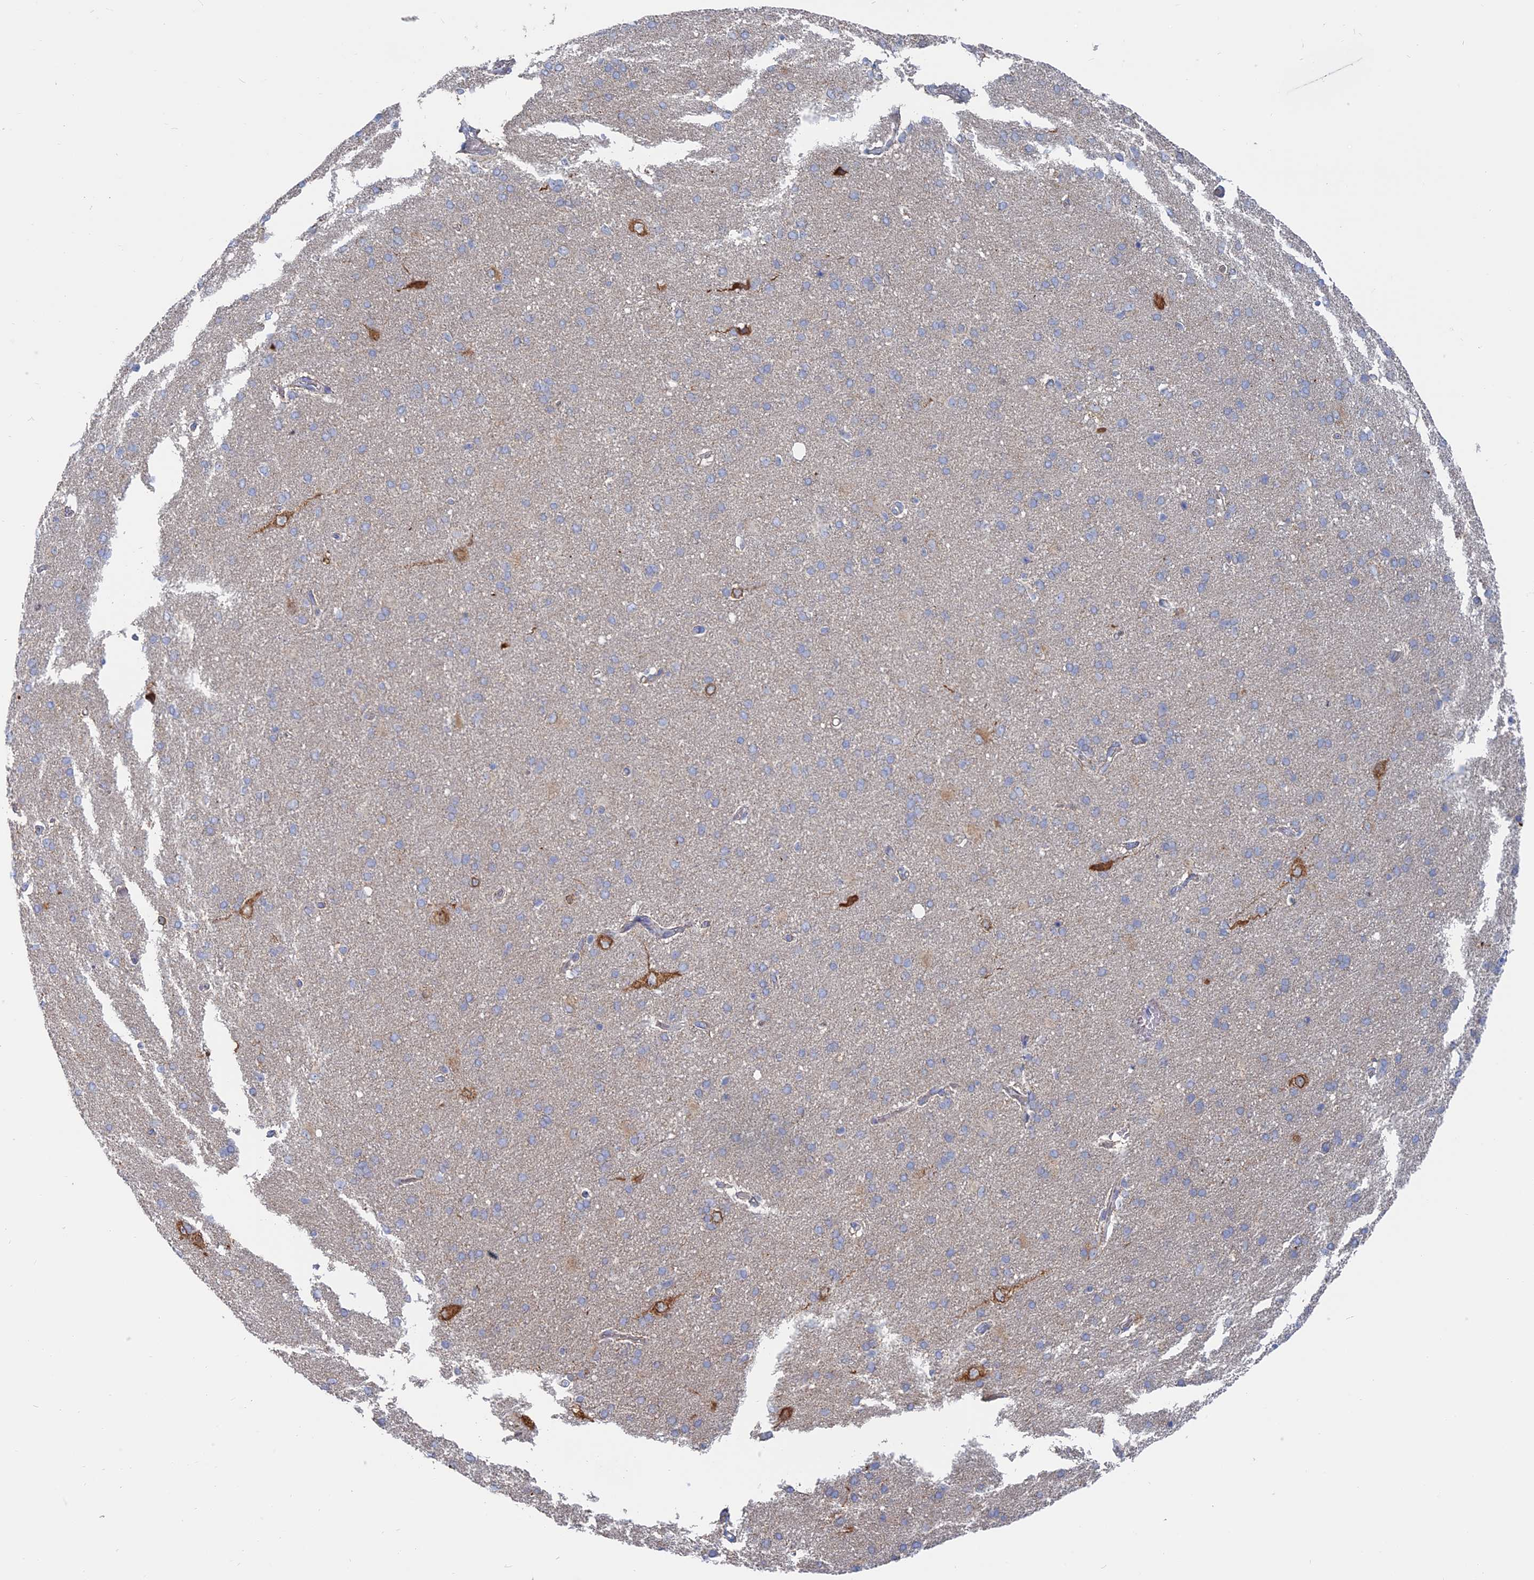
{"staining": {"intensity": "negative", "quantity": "none", "location": "none"}, "tissue": "cerebral cortex", "cell_type": "Endothelial cells", "image_type": "normal", "snomed": [{"axis": "morphology", "description": "Normal tissue, NOS"}, {"axis": "topography", "description": "Cerebral cortex"}], "caption": "This is an immunohistochemistry (IHC) micrograph of benign human cerebral cortex. There is no positivity in endothelial cells.", "gene": "TBC1D30", "patient": {"sex": "male", "age": 62}}